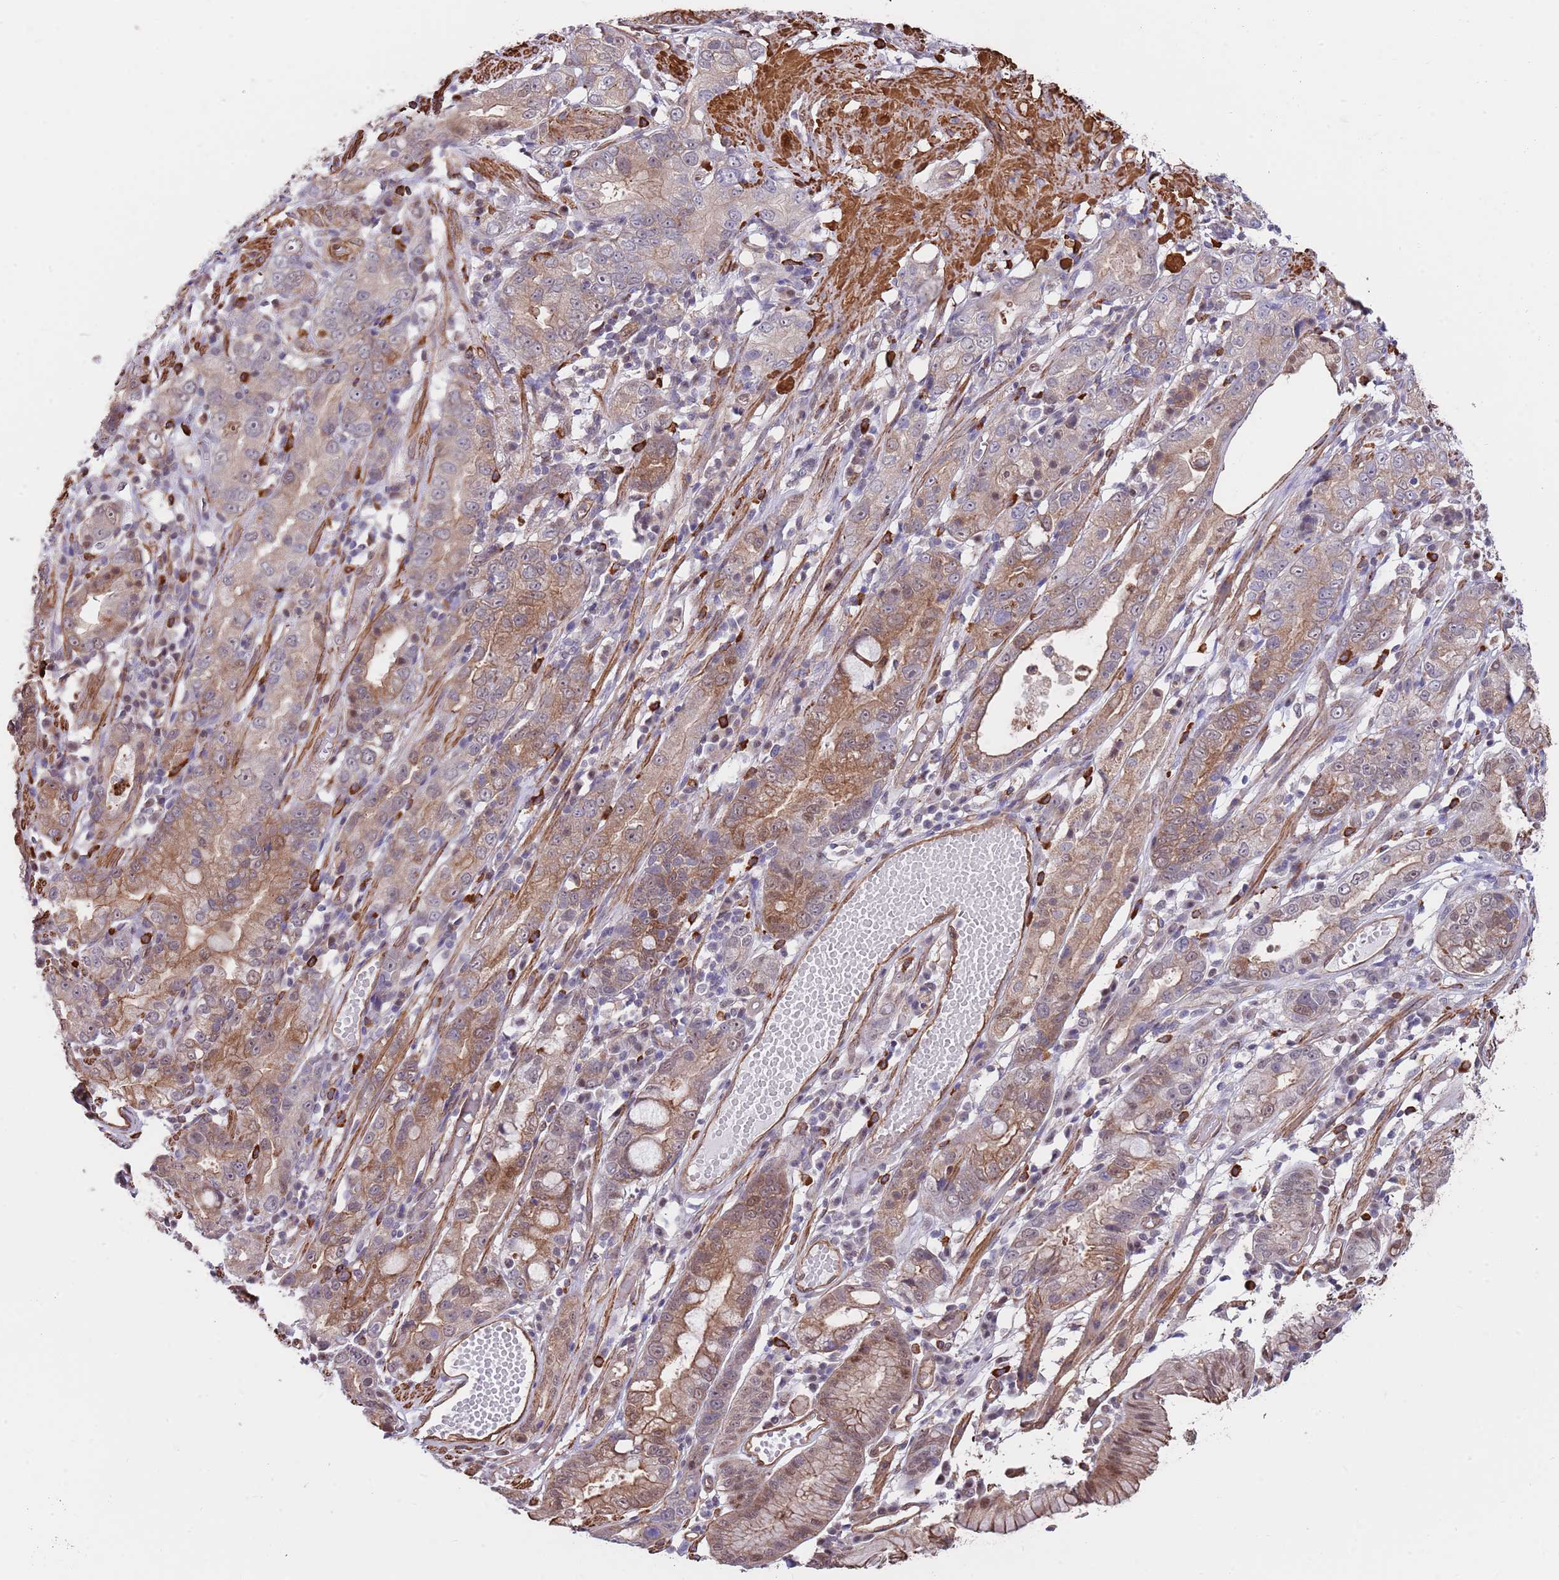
{"staining": {"intensity": "moderate", "quantity": ">75%", "location": "cytoplasmic/membranous"}, "tissue": "stomach cancer", "cell_type": "Tumor cells", "image_type": "cancer", "snomed": [{"axis": "morphology", "description": "Adenocarcinoma, NOS"}, {"axis": "topography", "description": "Stomach"}], "caption": "There is medium levels of moderate cytoplasmic/membranous staining in tumor cells of stomach cancer (adenocarcinoma), as demonstrated by immunohistochemical staining (brown color).", "gene": "BPNT1", "patient": {"sex": "male", "age": 55}}